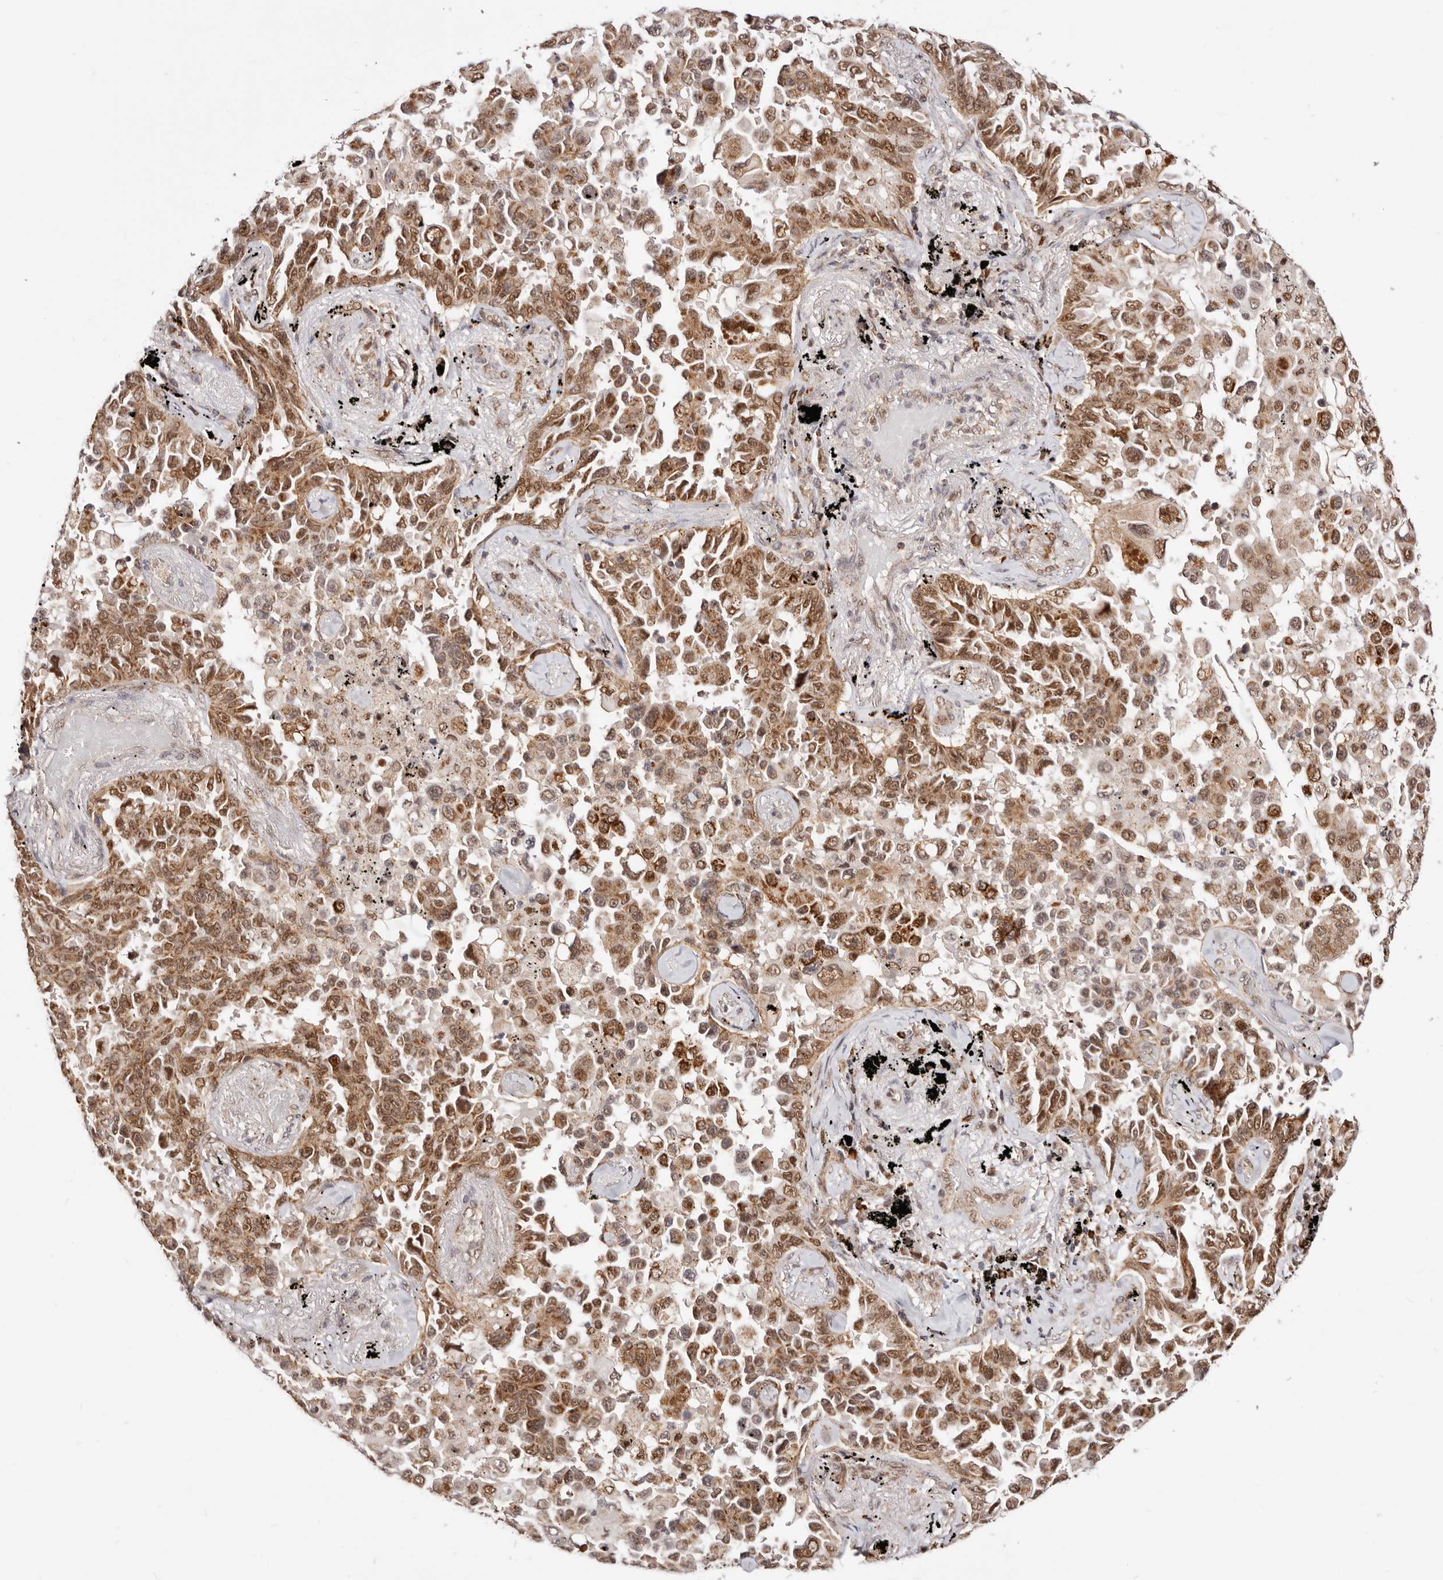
{"staining": {"intensity": "strong", "quantity": ">75%", "location": "cytoplasmic/membranous,nuclear"}, "tissue": "lung cancer", "cell_type": "Tumor cells", "image_type": "cancer", "snomed": [{"axis": "morphology", "description": "Adenocarcinoma, NOS"}, {"axis": "topography", "description": "Lung"}], "caption": "IHC staining of lung cancer, which demonstrates high levels of strong cytoplasmic/membranous and nuclear expression in about >75% of tumor cells indicating strong cytoplasmic/membranous and nuclear protein staining. The staining was performed using DAB (3,3'-diaminobenzidine) (brown) for protein detection and nuclei were counterstained in hematoxylin (blue).", "gene": "SEC14L1", "patient": {"sex": "female", "age": 67}}